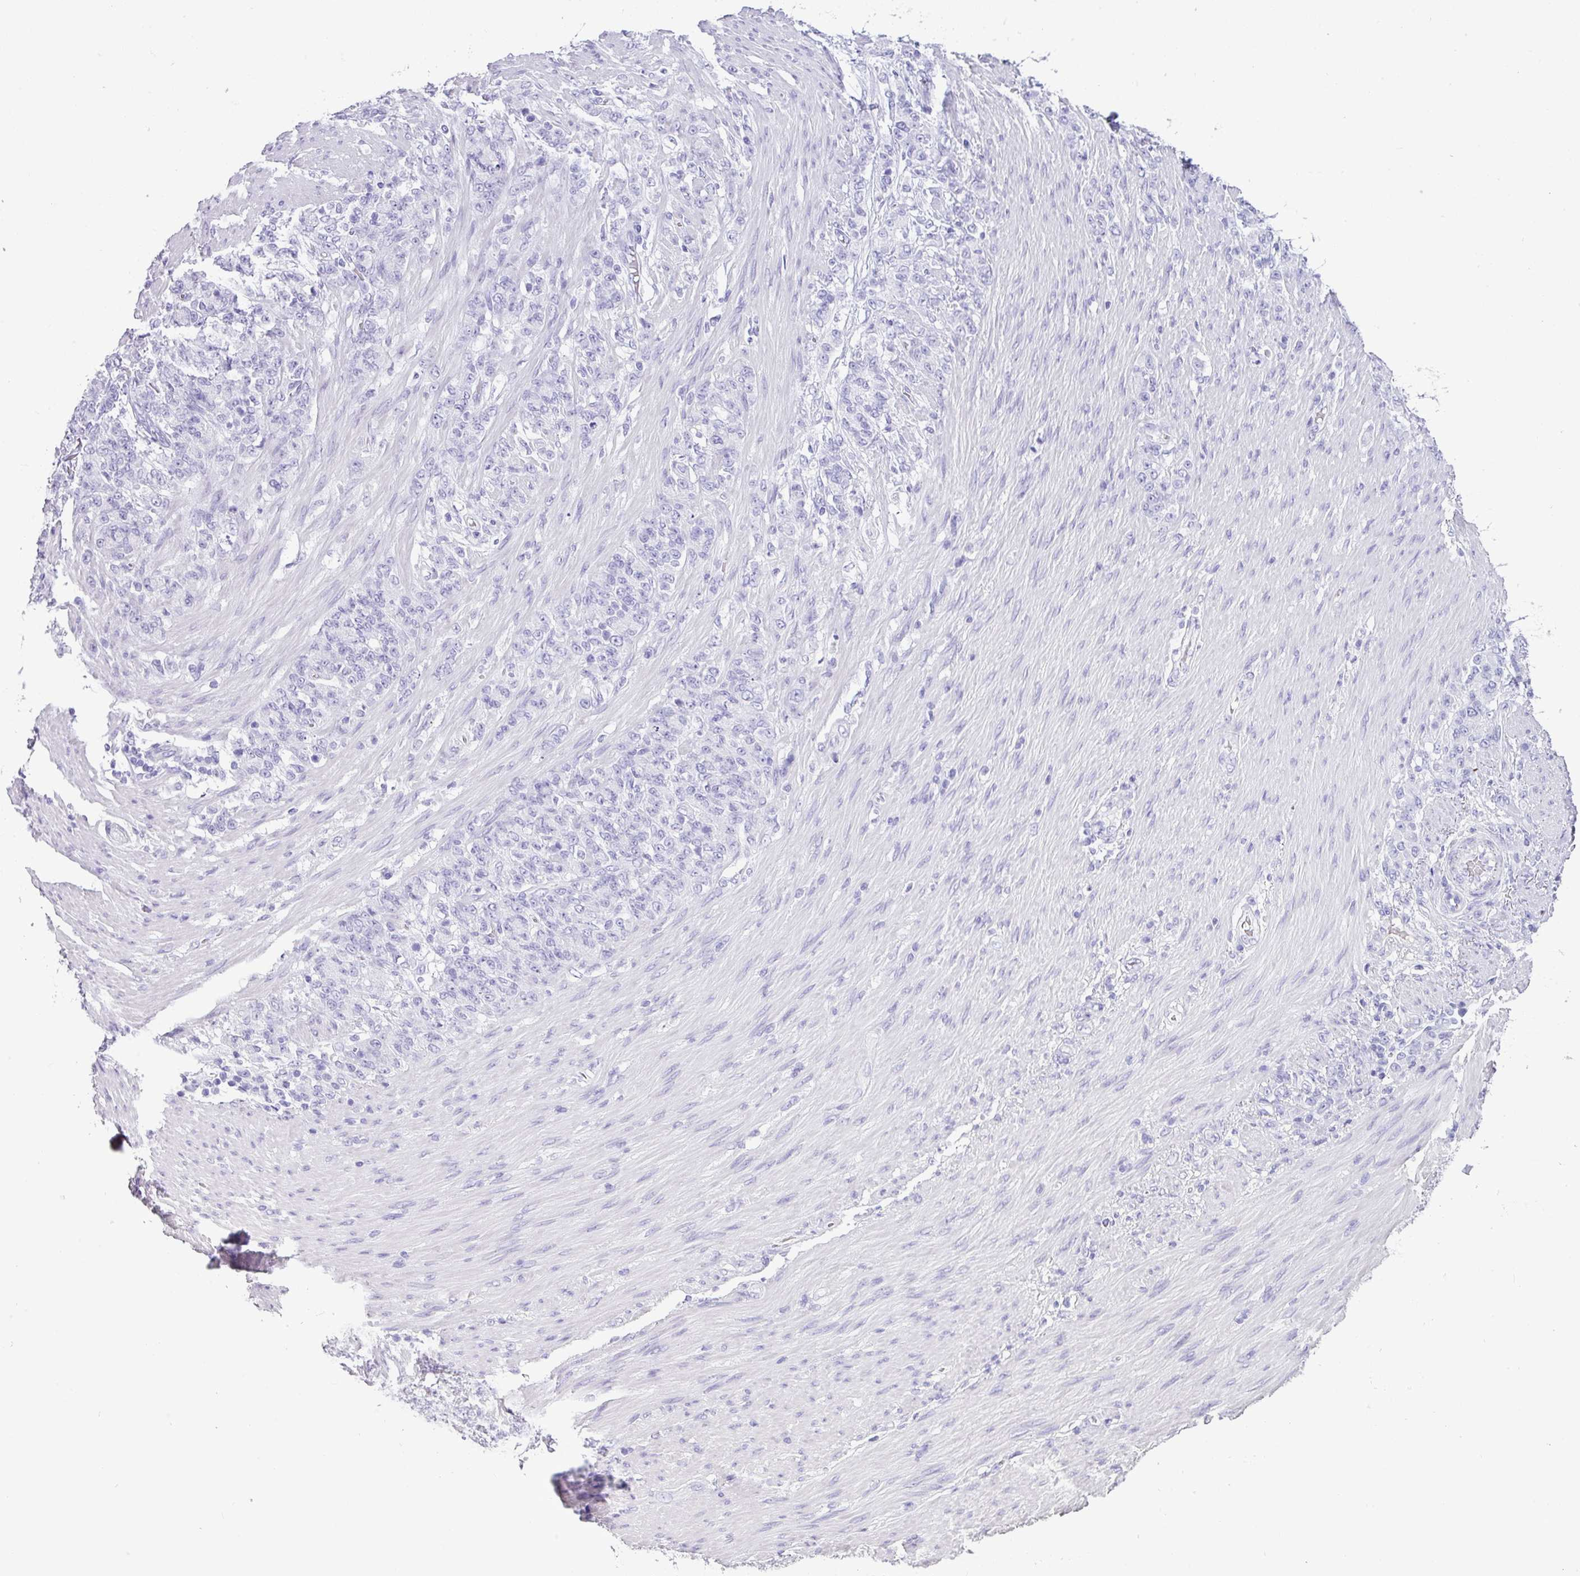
{"staining": {"intensity": "negative", "quantity": "none", "location": "none"}, "tissue": "stomach cancer", "cell_type": "Tumor cells", "image_type": "cancer", "snomed": [{"axis": "morphology", "description": "Adenocarcinoma, NOS"}, {"axis": "topography", "description": "Stomach"}], "caption": "This is an immunohistochemistry image of human stomach adenocarcinoma. There is no staining in tumor cells.", "gene": "TNP1", "patient": {"sex": "female", "age": 79}}